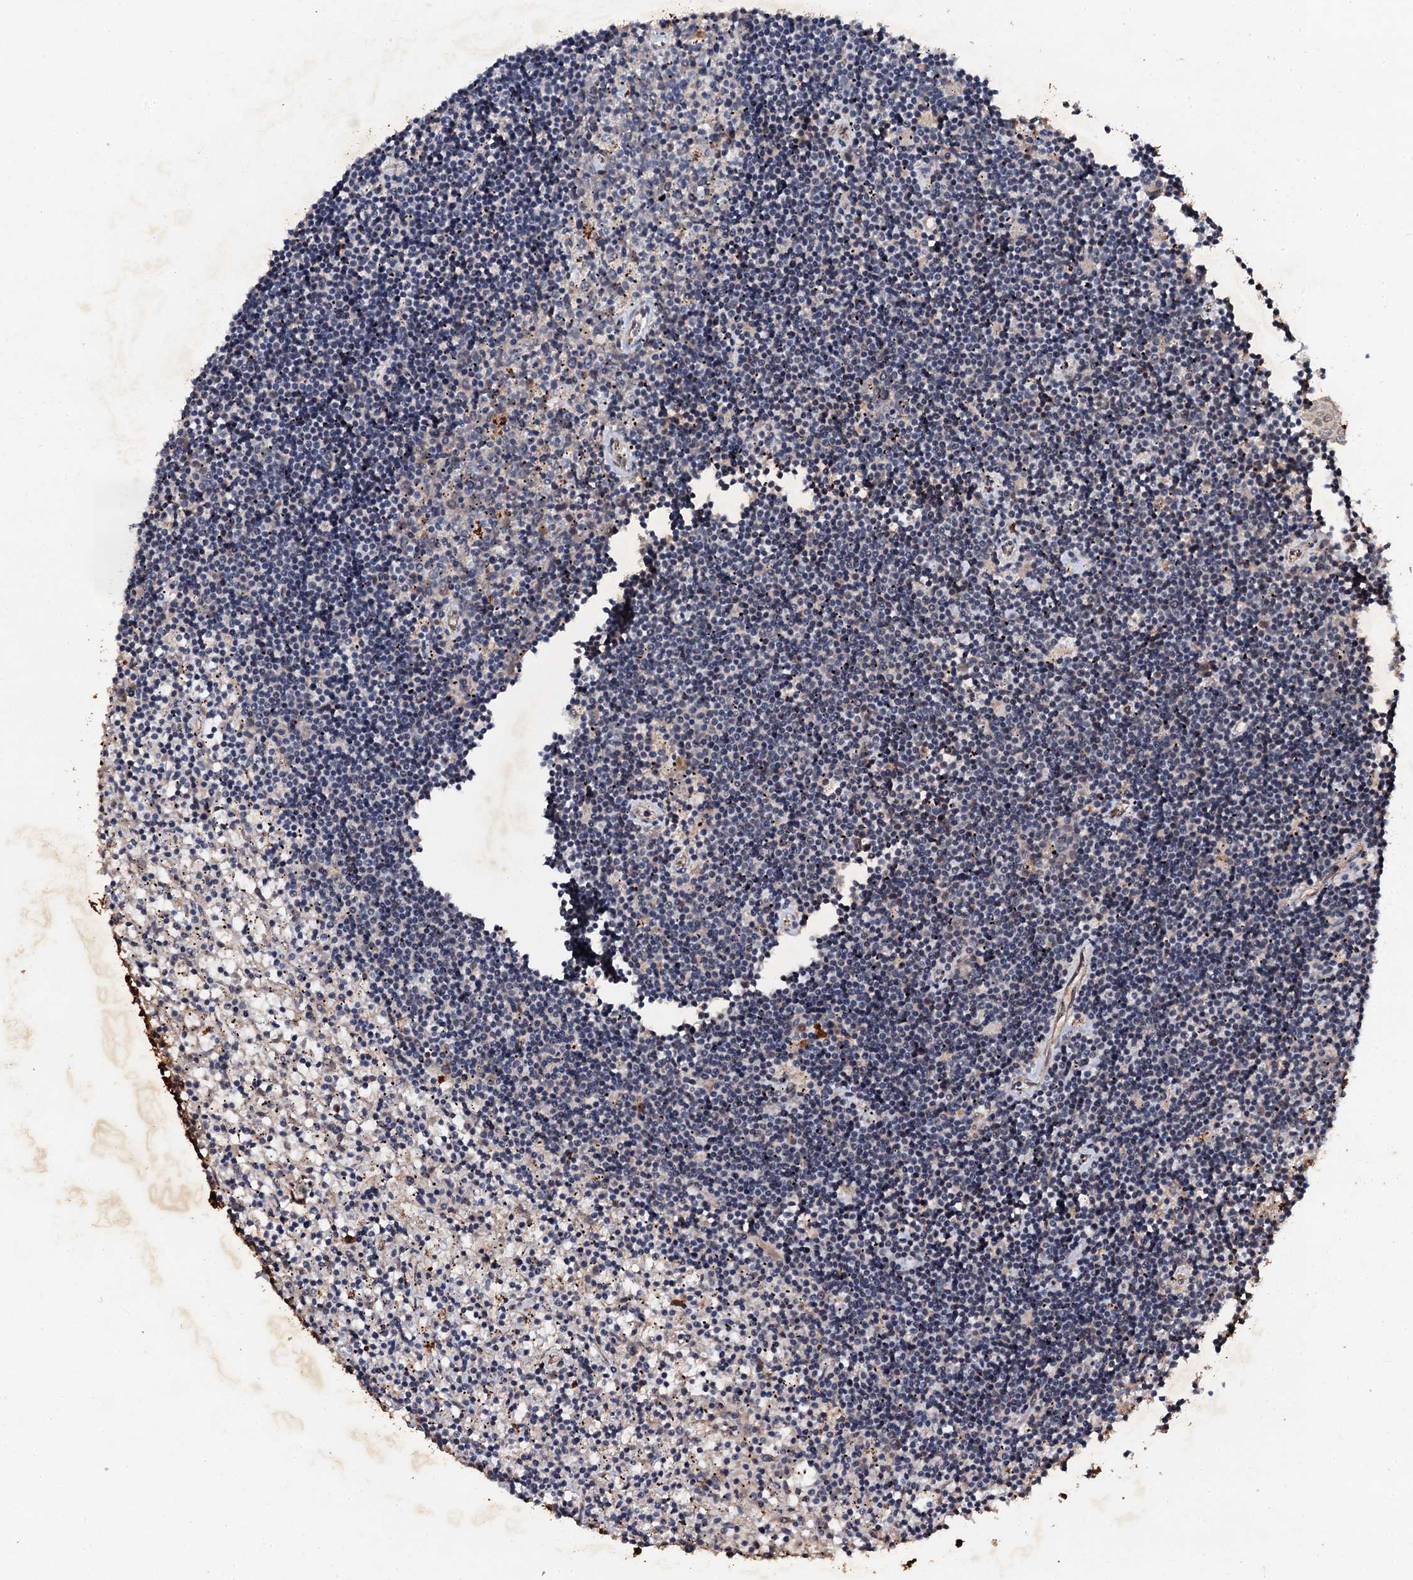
{"staining": {"intensity": "negative", "quantity": "none", "location": "none"}, "tissue": "lymphoma", "cell_type": "Tumor cells", "image_type": "cancer", "snomed": [{"axis": "morphology", "description": "Malignant lymphoma, non-Hodgkin's type, Low grade"}, {"axis": "topography", "description": "Spleen"}], "caption": "High power microscopy image of an immunohistochemistry photomicrograph of lymphoma, revealing no significant staining in tumor cells.", "gene": "ADAMTS10", "patient": {"sex": "male", "age": 76}}